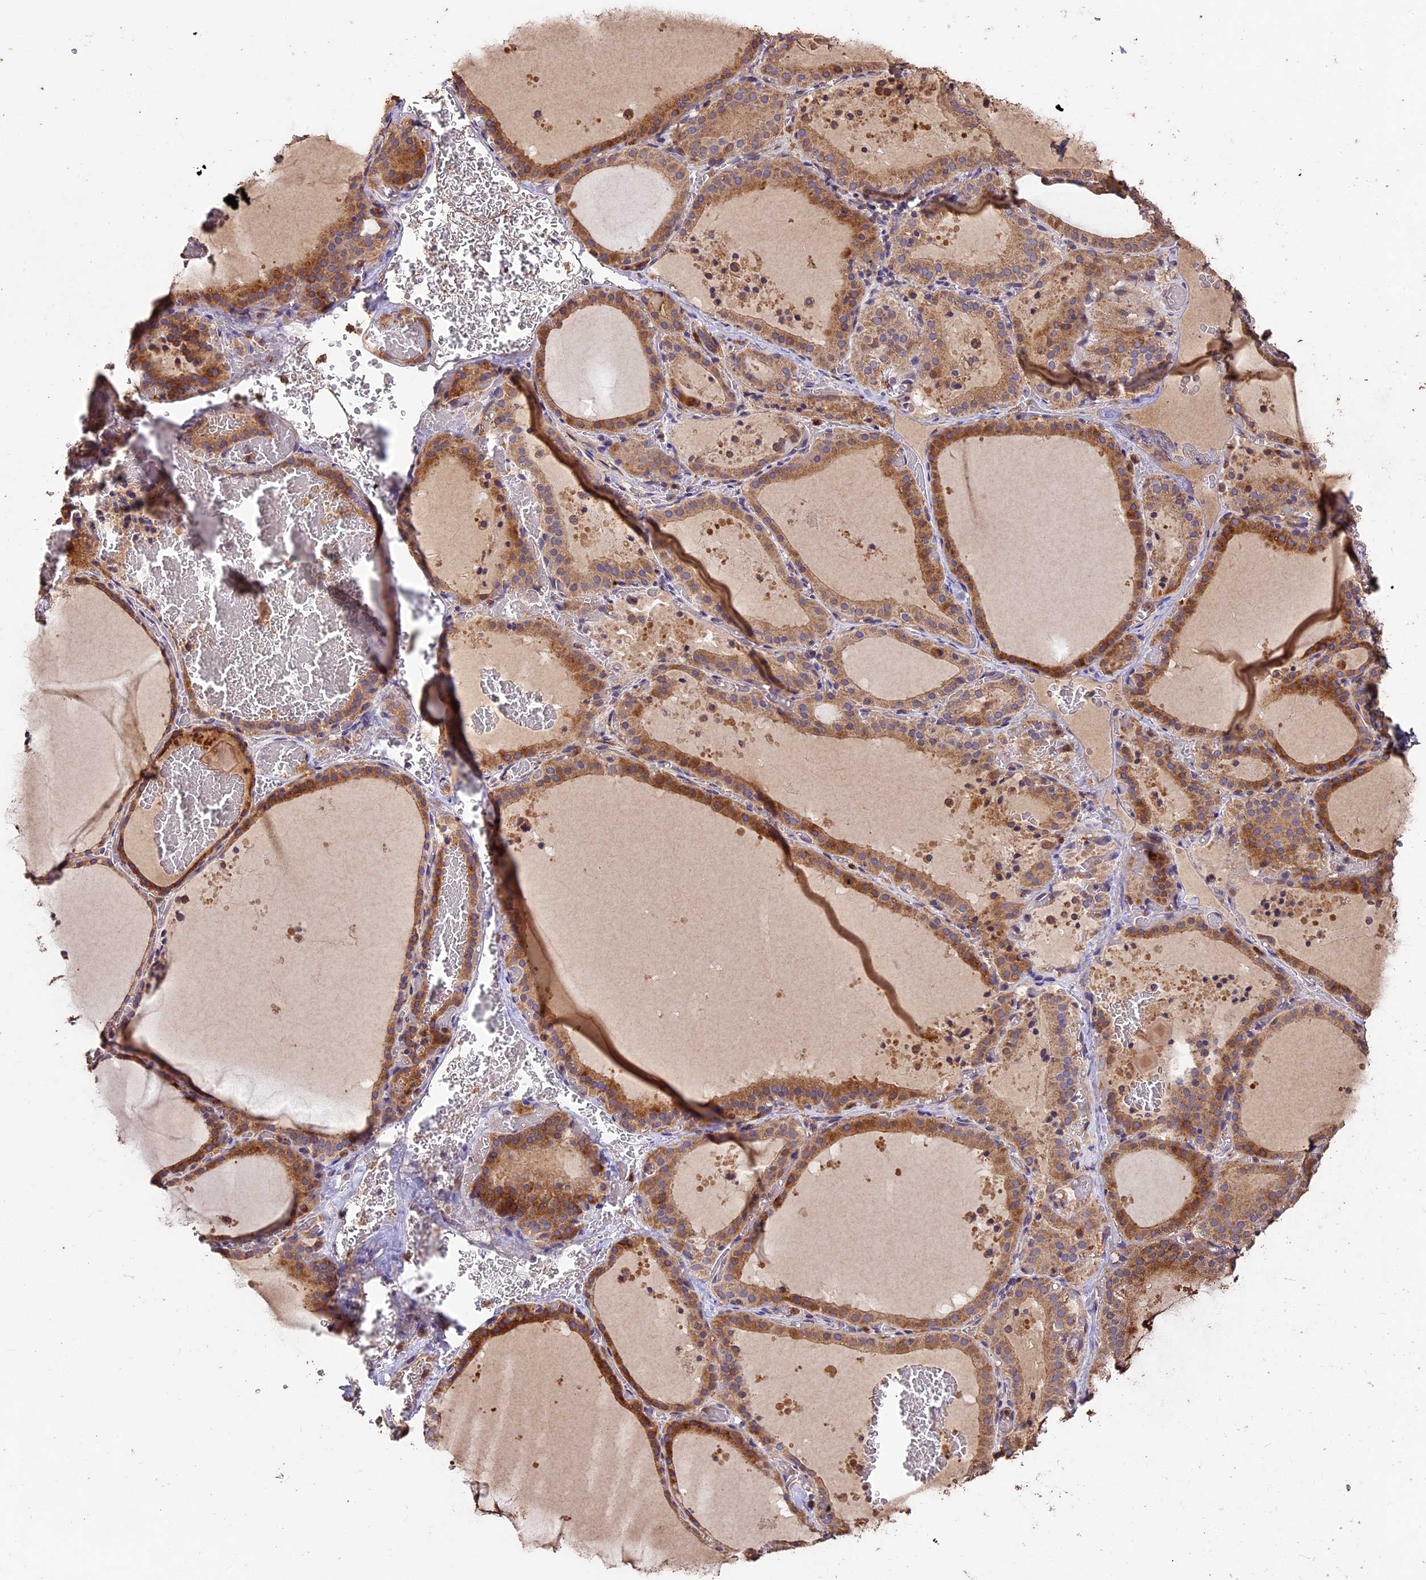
{"staining": {"intensity": "moderate", "quantity": ">75%", "location": "cytoplasmic/membranous"}, "tissue": "thyroid gland", "cell_type": "Glandular cells", "image_type": "normal", "snomed": [{"axis": "morphology", "description": "Normal tissue, NOS"}, {"axis": "topography", "description": "Thyroid gland"}], "caption": "Moderate cytoplasmic/membranous staining is appreciated in about >75% of glandular cells in normal thyroid gland.", "gene": "CRLF1", "patient": {"sex": "female", "age": 39}}